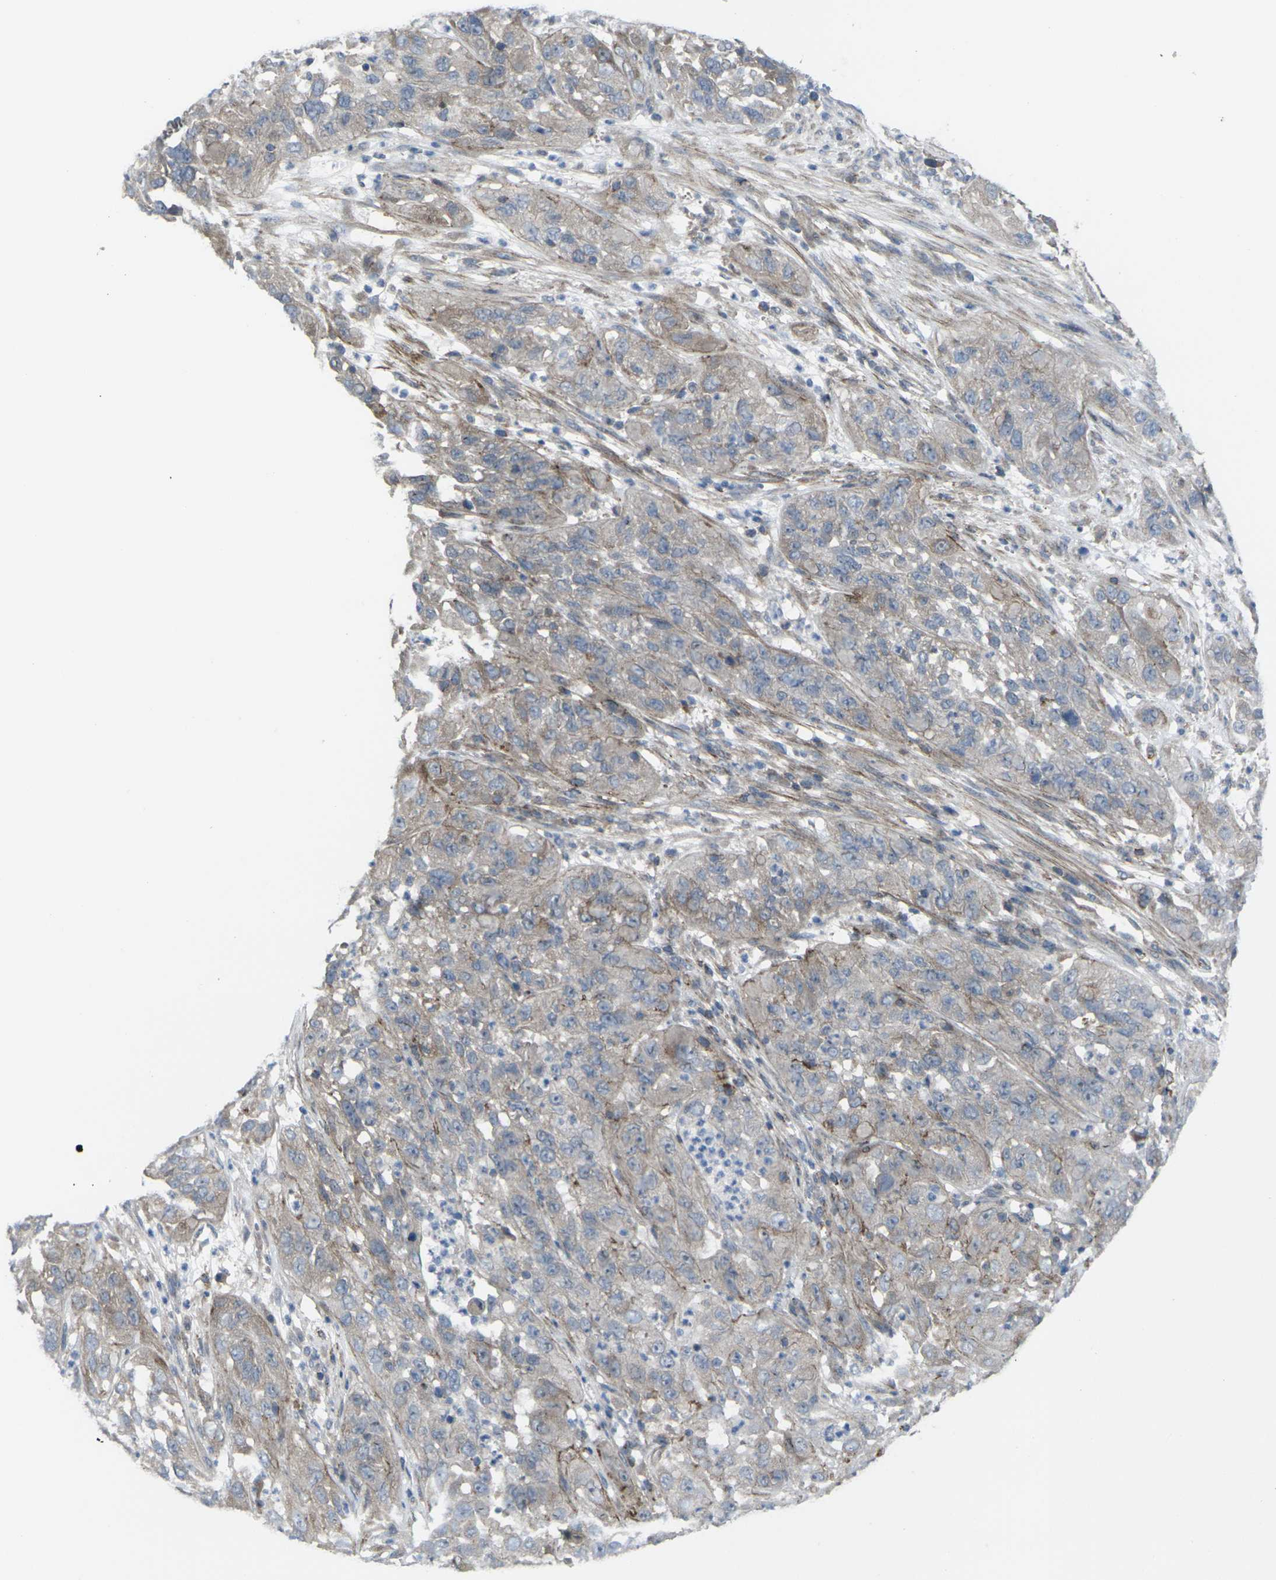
{"staining": {"intensity": "weak", "quantity": ">75%", "location": "cytoplasmic/membranous"}, "tissue": "cervical cancer", "cell_type": "Tumor cells", "image_type": "cancer", "snomed": [{"axis": "morphology", "description": "Squamous cell carcinoma, NOS"}, {"axis": "topography", "description": "Cervix"}], "caption": "Protein staining exhibits weak cytoplasmic/membranous staining in approximately >75% of tumor cells in cervical cancer (squamous cell carcinoma).", "gene": "CCR10", "patient": {"sex": "female", "age": 32}}